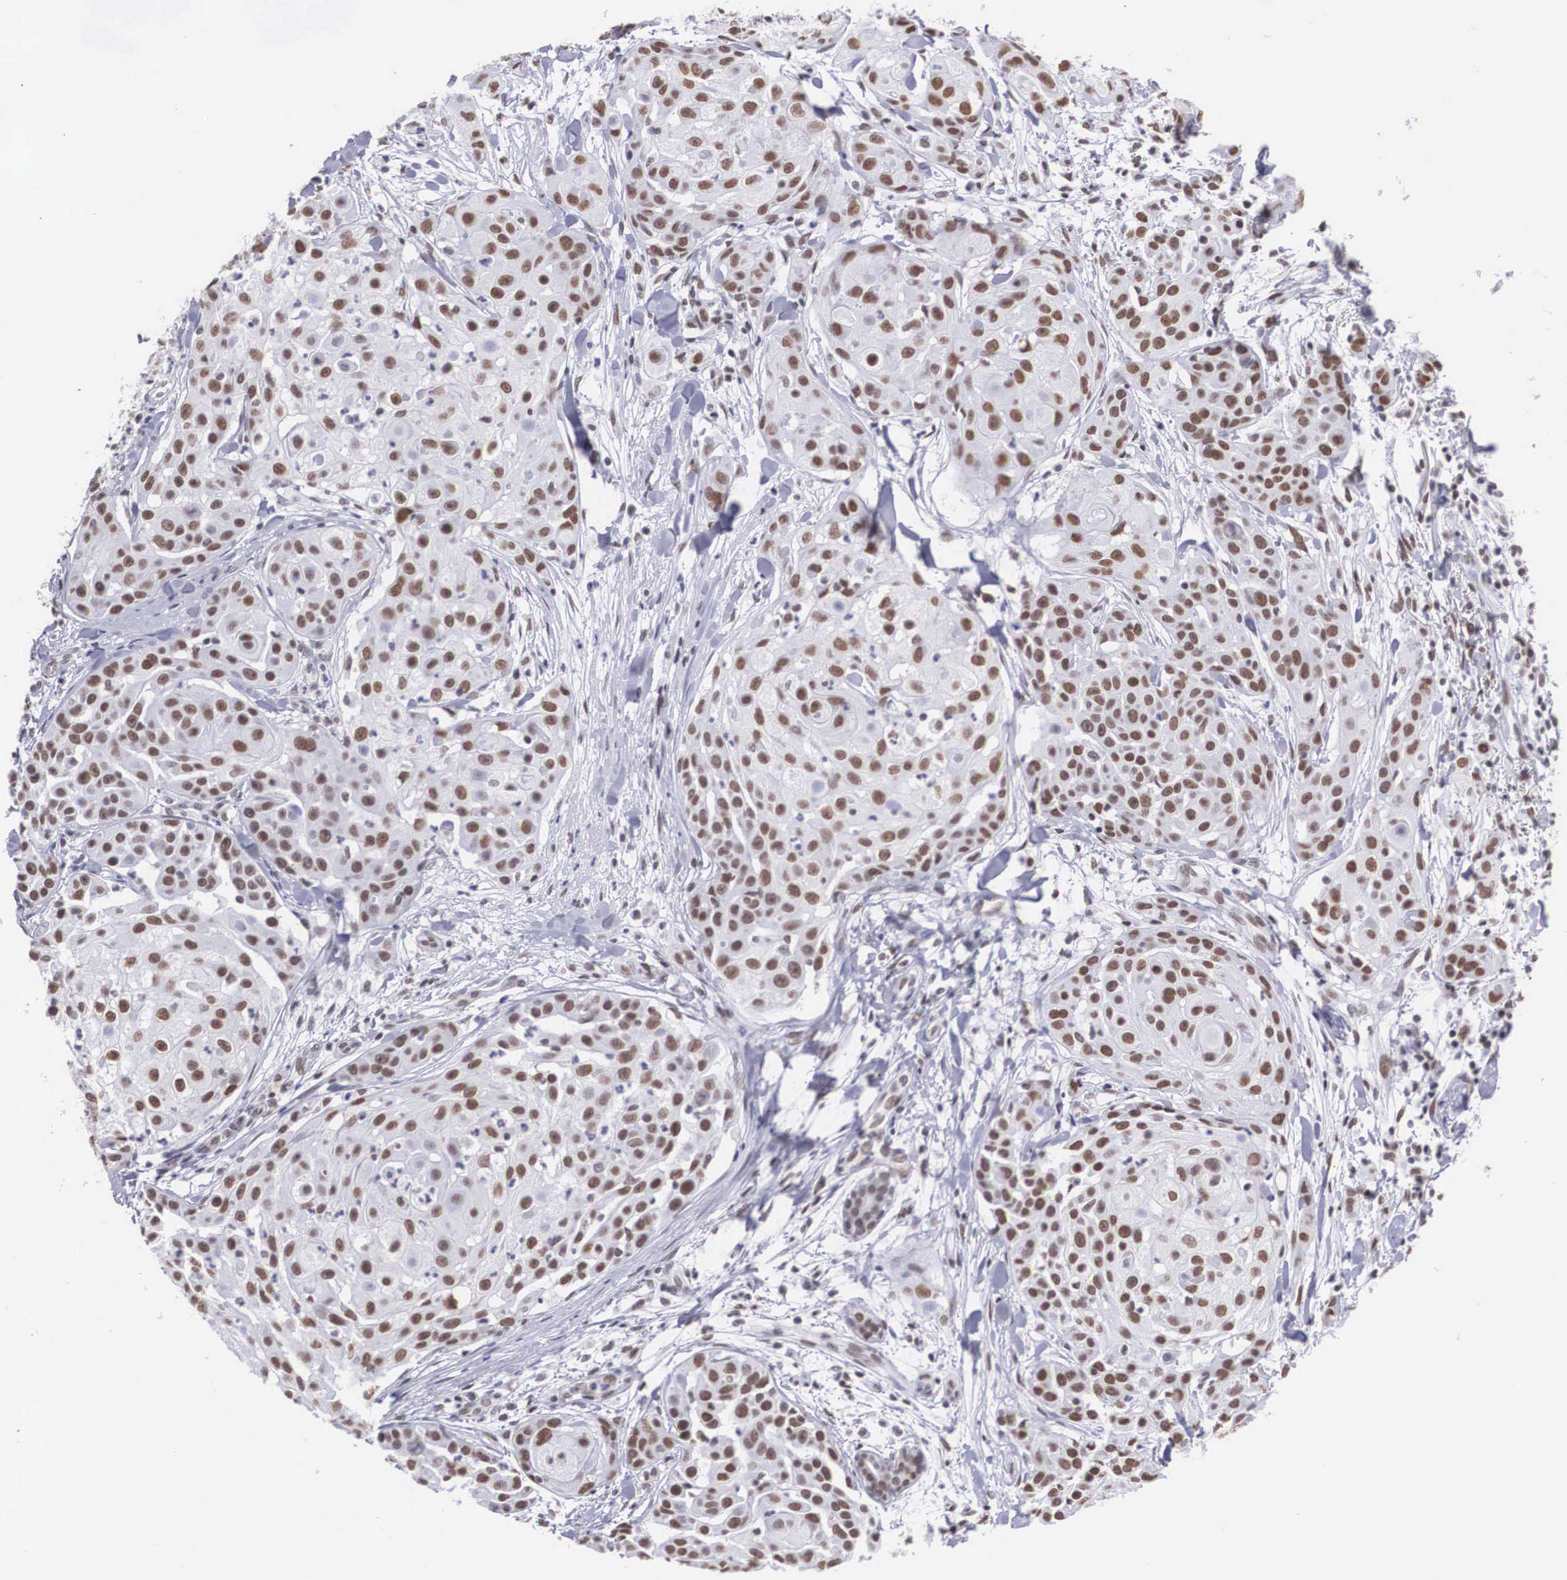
{"staining": {"intensity": "moderate", "quantity": ">75%", "location": "nuclear"}, "tissue": "skin cancer", "cell_type": "Tumor cells", "image_type": "cancer", "snomed": [{"axis": "morphology", "description": "Squamous cell carcinoma, NOS"}, {"axis": "topography", "description": "Skin"}], "caption": "Immunohistochemistry (IHC) of human skin cancer displays medium levels of moderate nuclear expression in approximately >75% of tumor cells.", "gene": "CSTF2", "patient": {"sex": "female", "age": 57}}